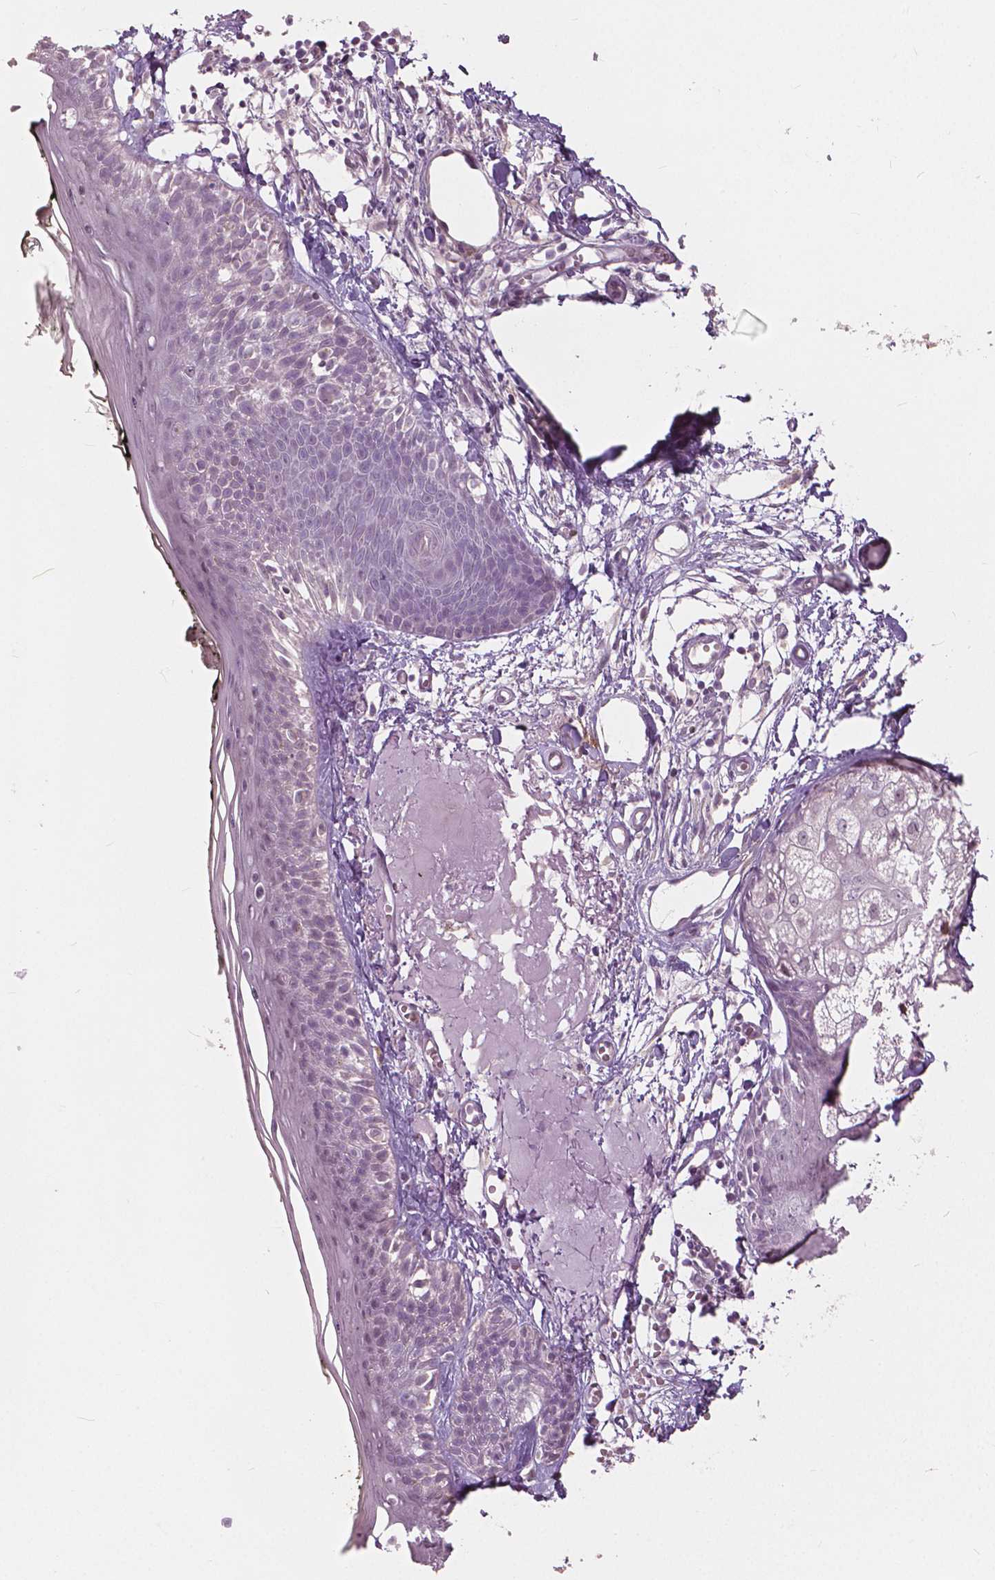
{"staining": {"intensity": "negative", "quantity": "none", "location": "none"}, "tissue": "skin", "cell_type": "Fibroblasts", "image_type": "normal", "snomed": [{"axis": "morphology", "description": "Normal tissue, NOS"}, {"axis": "topography", "description": "Skin"}], "caption": "This is a photomicrograph of IHC staining of normal skin, which shows no staining in fibroblasts. The staining is performed using DAB (3,3'-diaminobenzidine) brown chromogen with nuclei counter-stained in using hematoxylin.", "gene": "NANOG", "patient": {"sex": "male", "age": 76}}